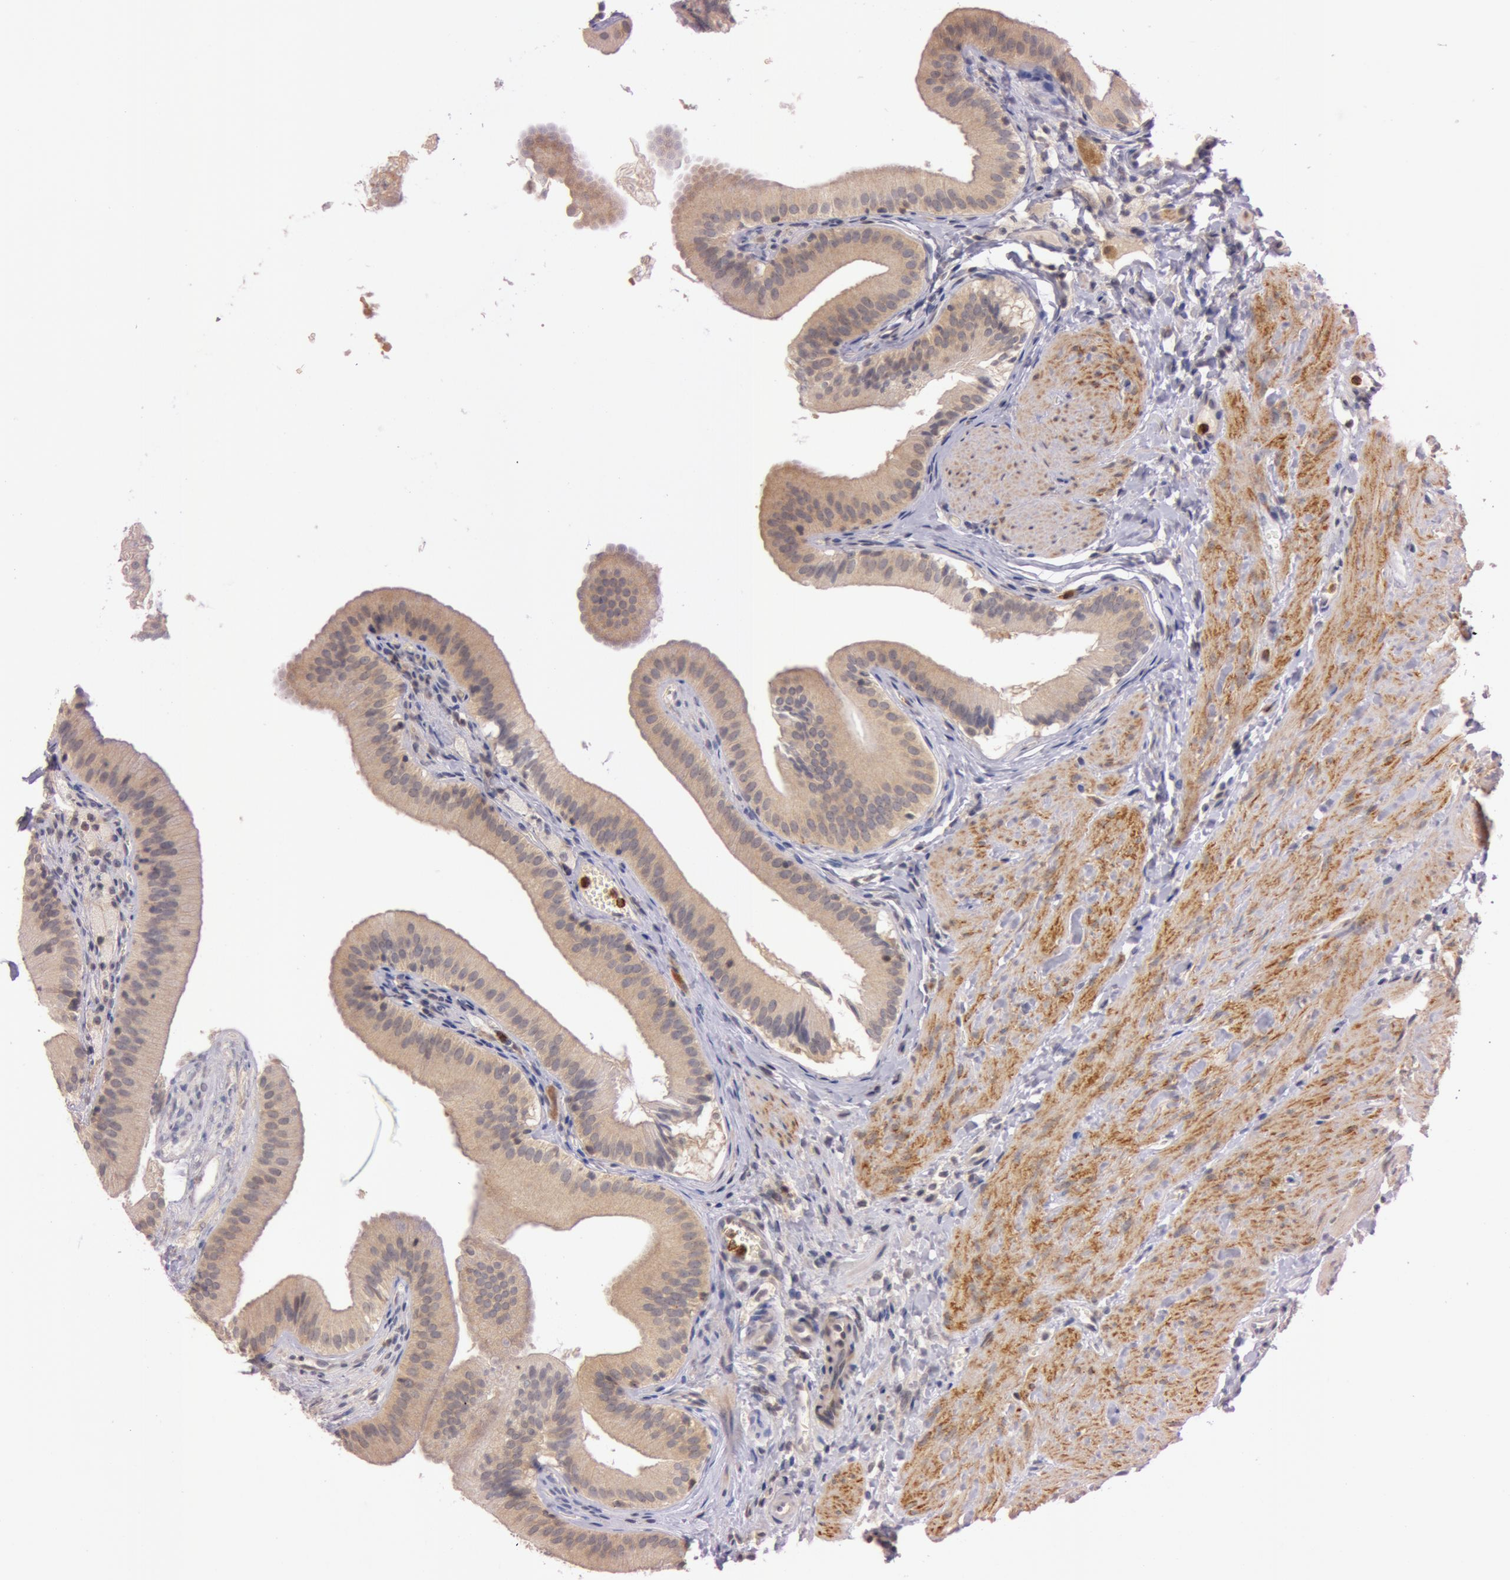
{"staining": {"intensity": "weak", "quantity": ">75%", "location": "cytoplasmic/membranous"}, "tissue": "gallbladder", "cell_type": "Glandular cells", "image_type": "normal", "snomed": [{"axis": "morphology", "description": "Normal tissue, NOS"}, {"axis": "topography", "description": "Gallbladder"}], "caption": "Protein expression analysis of normal gallbladder demonstrates weak cytoplasmic/membranous positivity in about >75% of glandular cells.", "gene": "ATG2B", "patient": {"sex": "female", "age": 24}}